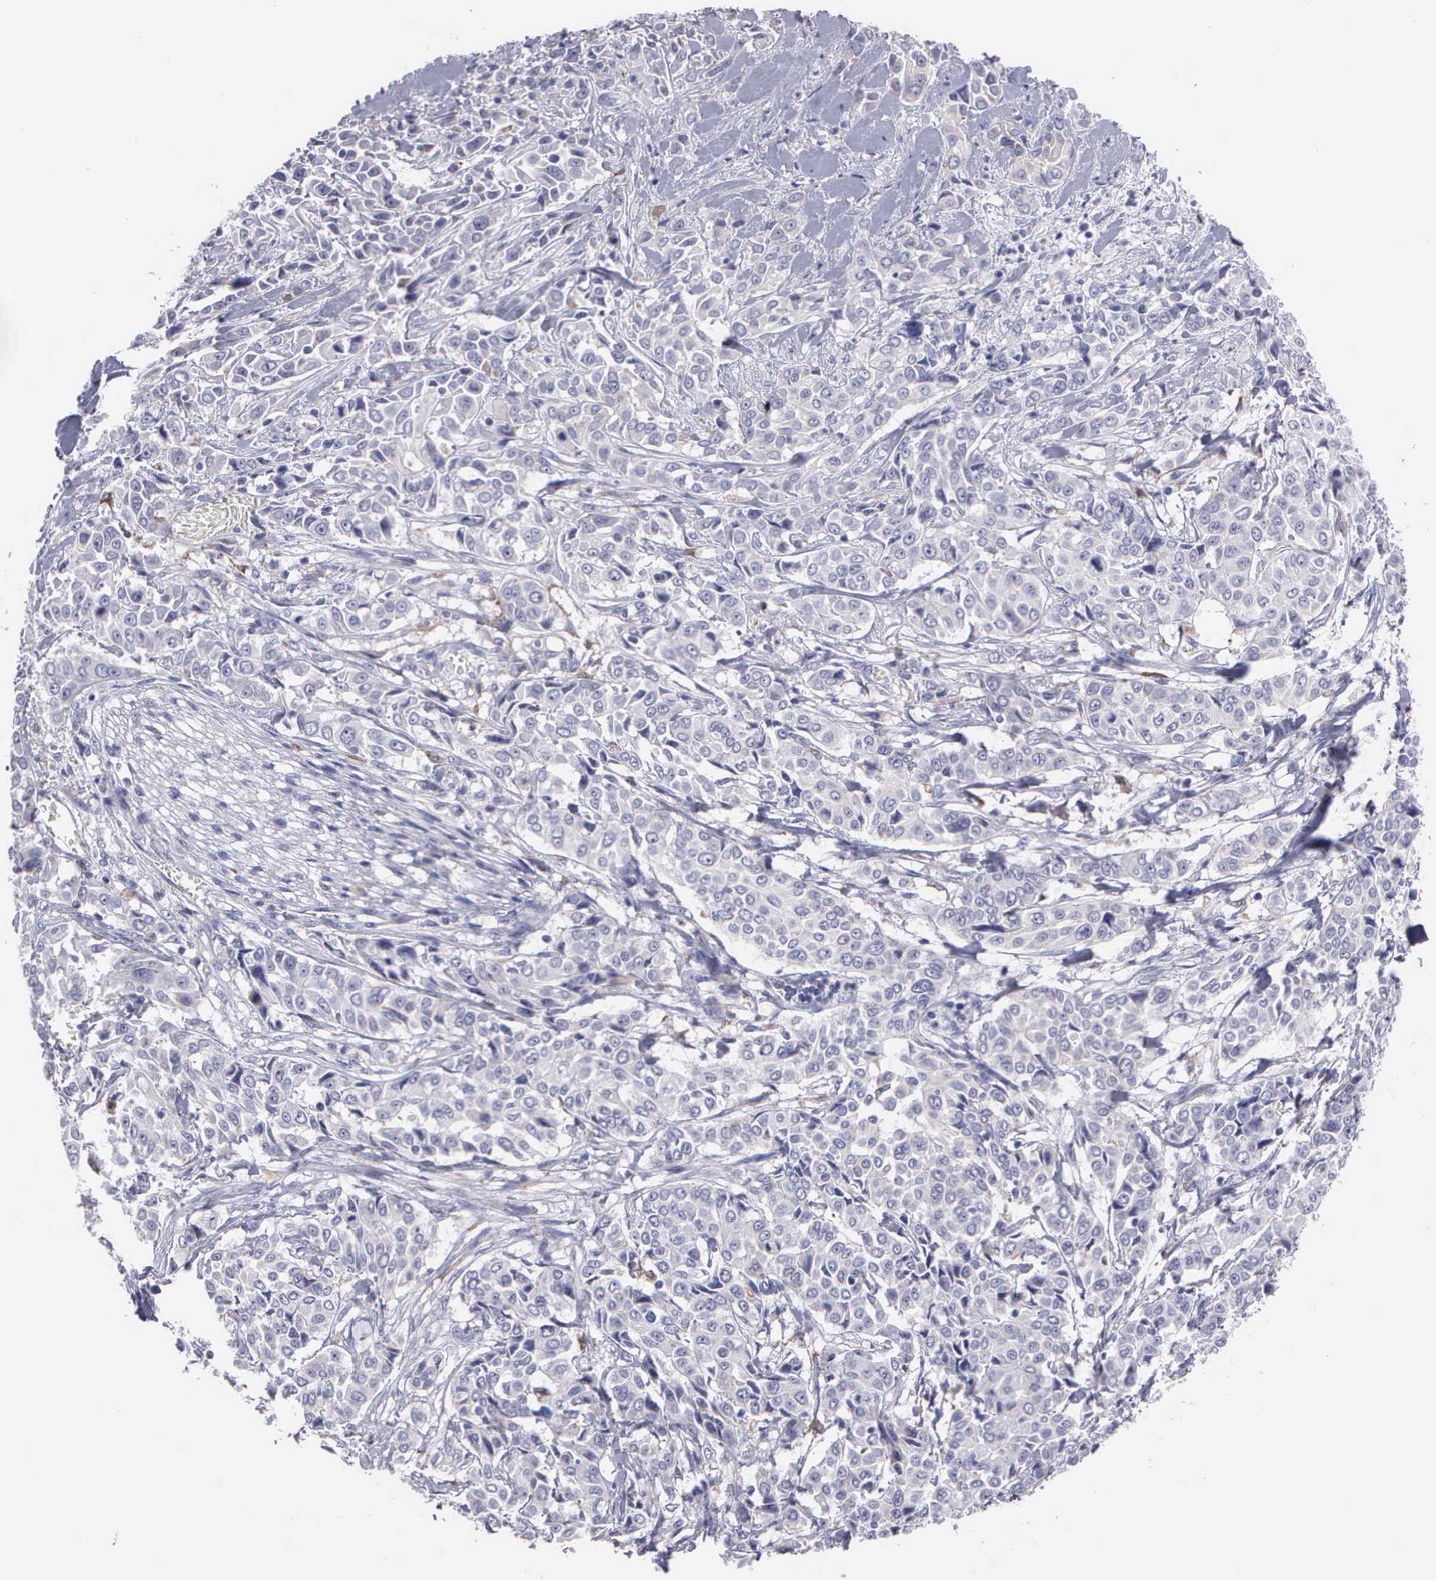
{"staining": {"intensity": "negative", "quantity": "none", "location": "none"}, "tissue": "pancreatic cancer", "cell_type": "Tumor cells", "image_type": "cancer", "snomed": [{"axis": "morphology", "description": "Adenocarcinoma, NOS"}, {"axis": "topography", "description": "Pancreas"}], "caption": "IHC image of neoplastic tissue: pancreatic adenocarcinoma stained with DAB (3,3'-diaminobenzidine) demonstrates no significant protein staining in tumor cells.", "gene": "TYRP1", "patient": {"sex": "female", "age": 52}}